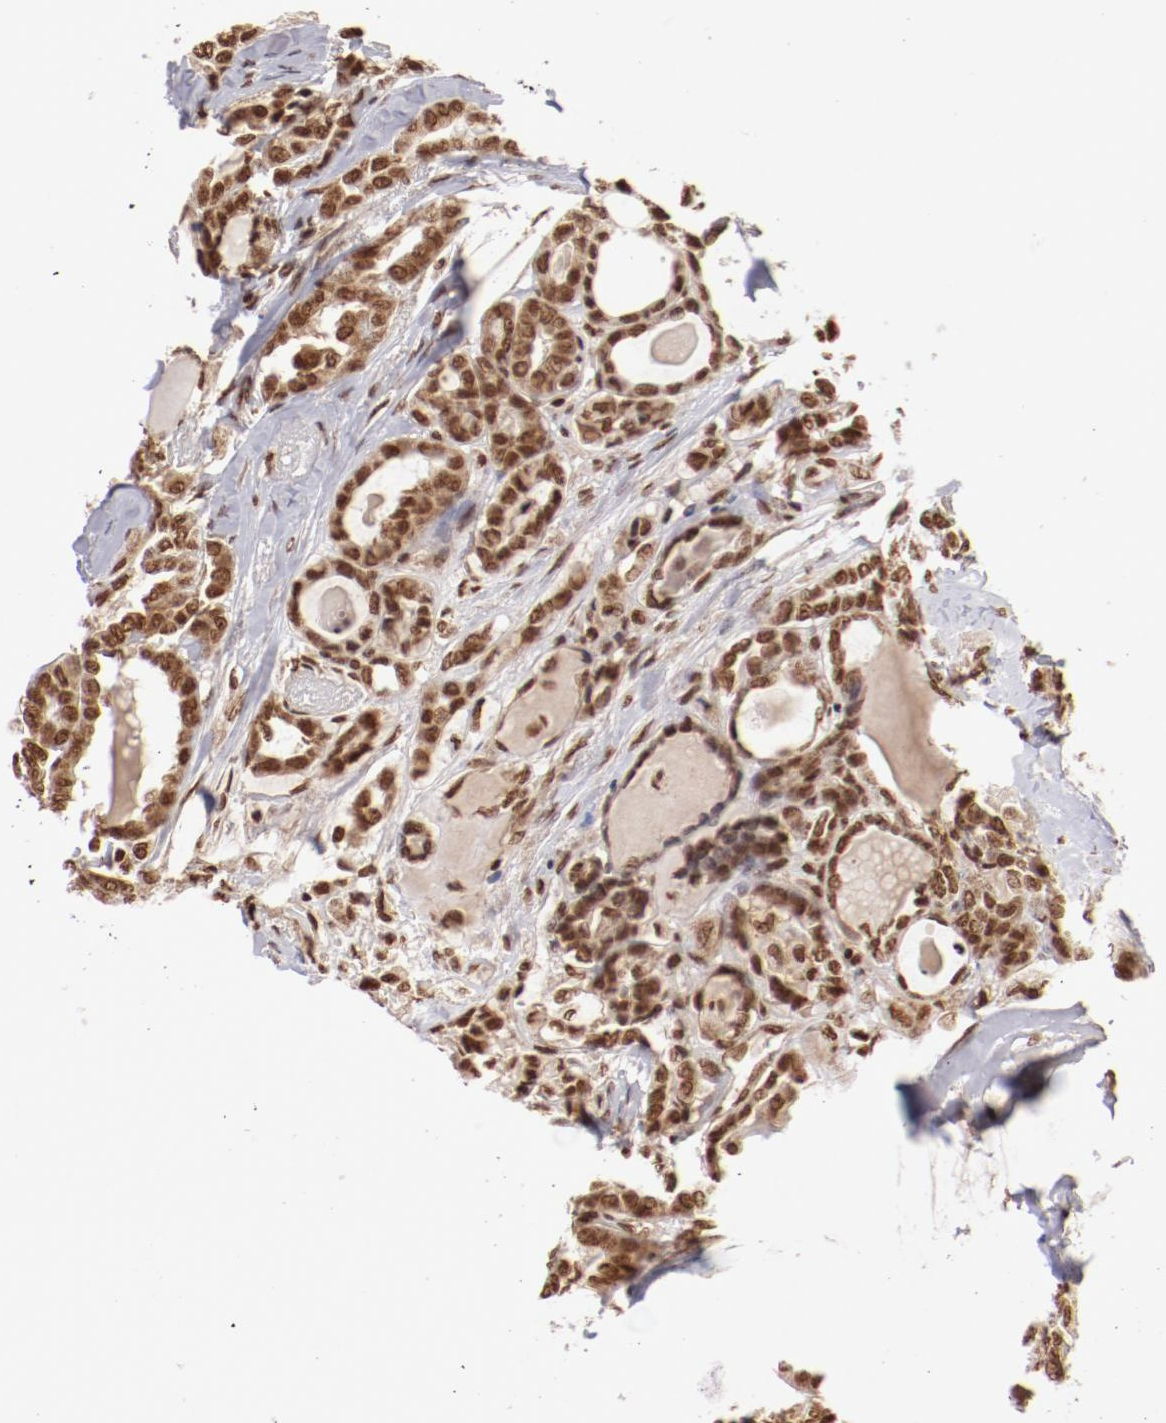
{"staining": {"intensity": "moderate", "quantity": ">75%", "location": "nuclear"}, "tissue": "thyroid cancer", "cell_type": "Tumor cells", "image_type": "cancer", "snomed": [{"axis": "morphology", "description": "Carcinoma, NOS"}, {"axis": "topography", "description": "Thyroid gland"}], "caption": "A photomicrograph showing moderate nuclear expression in approximately >75% of tumor cells in thyroid carcinoma, as visualized by brown immunohistochemical staining.", "gene": "ABL2", "patient": {"sex": "female", "age": 91}}